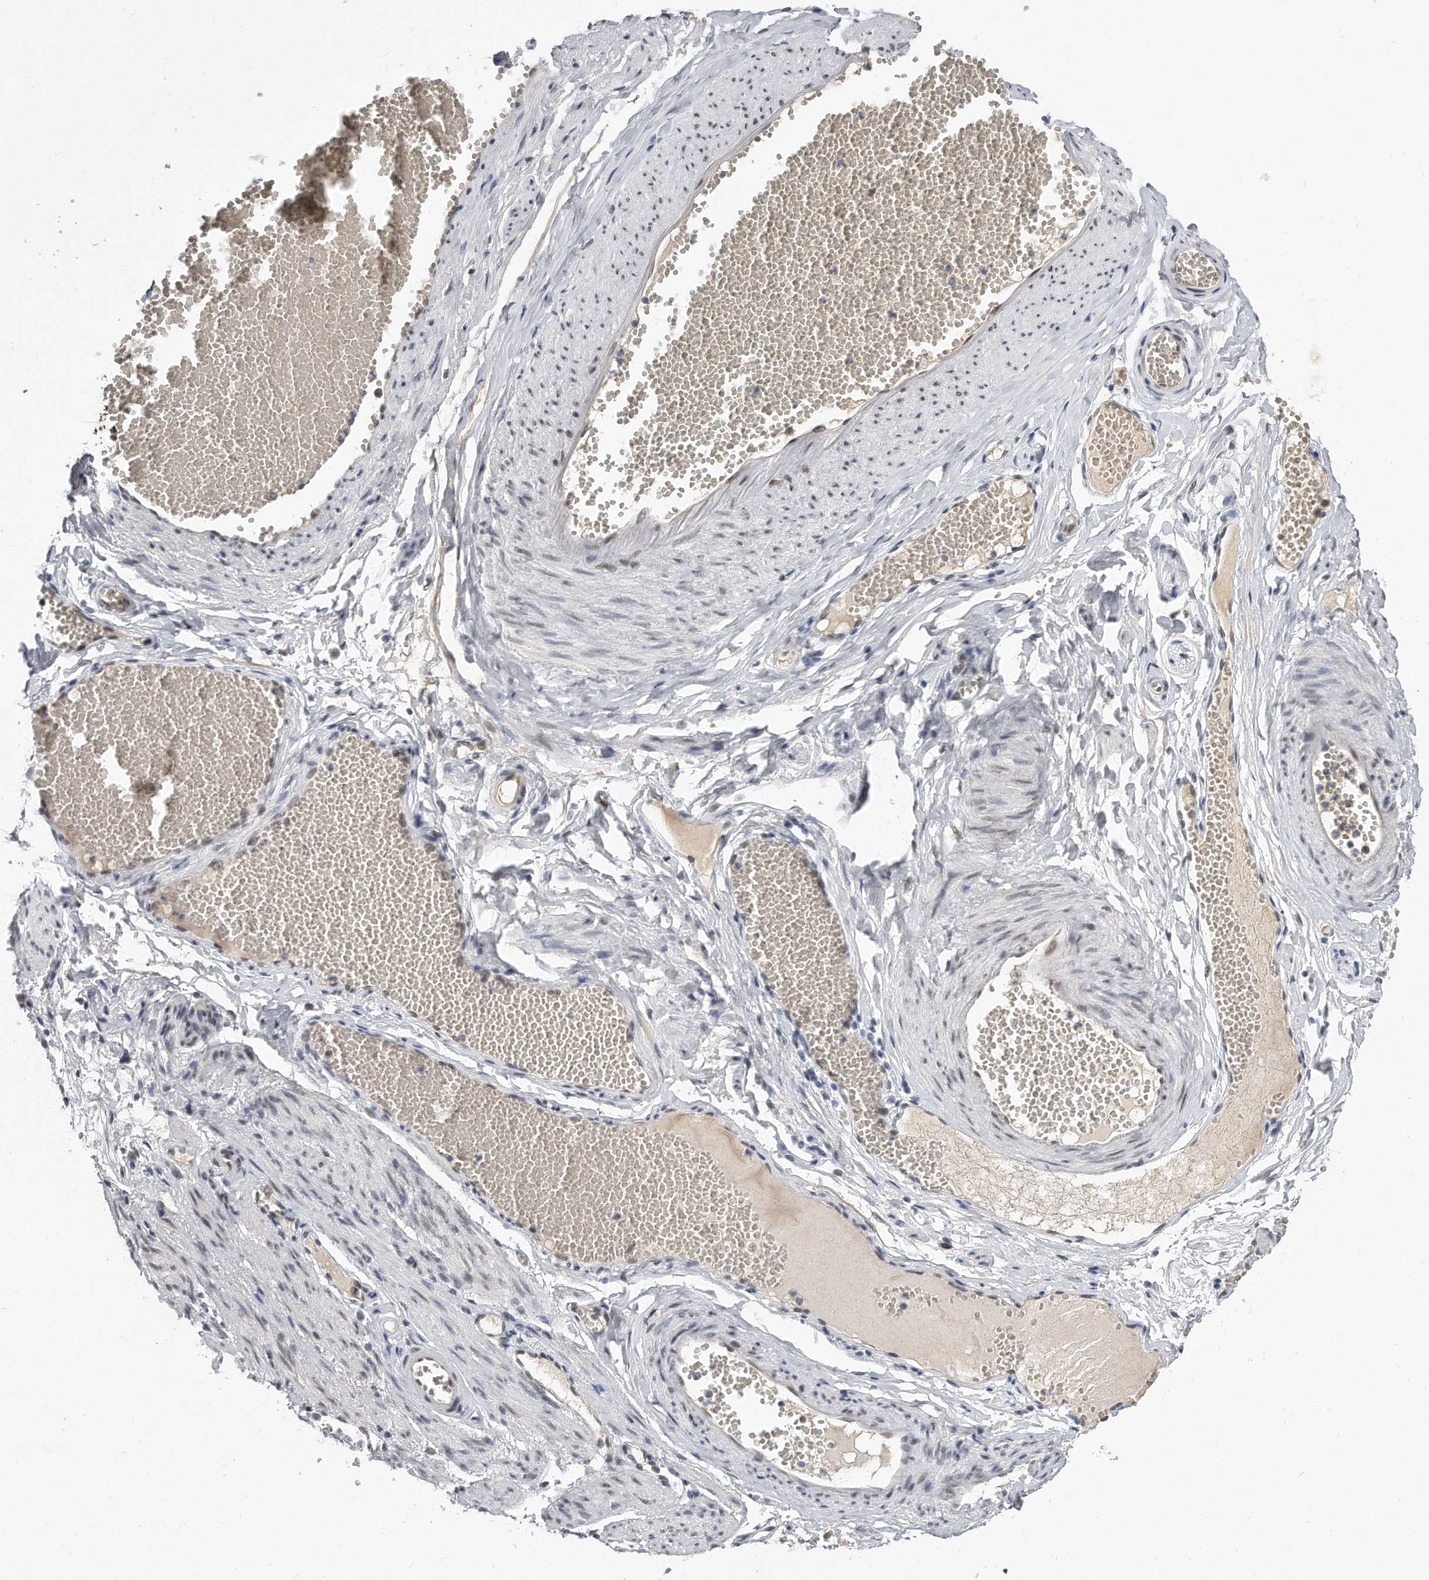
{"staining": {"intensity": "negative", "quantity": "none", "location": "none"}, "tissue": "adipose tissue", "cell_type": "Adipocytes", "image_type": "normal", "snomed": [{"axis": "morphology", "description": "Normal tissue, NOS"}, {"axis": "topography", "description": "Smooth muscle"}, {"axis": "topography", "description": "Peripheral nerve tissue"}], "caption": "A micrograph of adipose tissue stained for a protein displays no brown staining in adipocytes.", "gene": "CTBP2", "patient": {"sex": "female", "age": 39}}